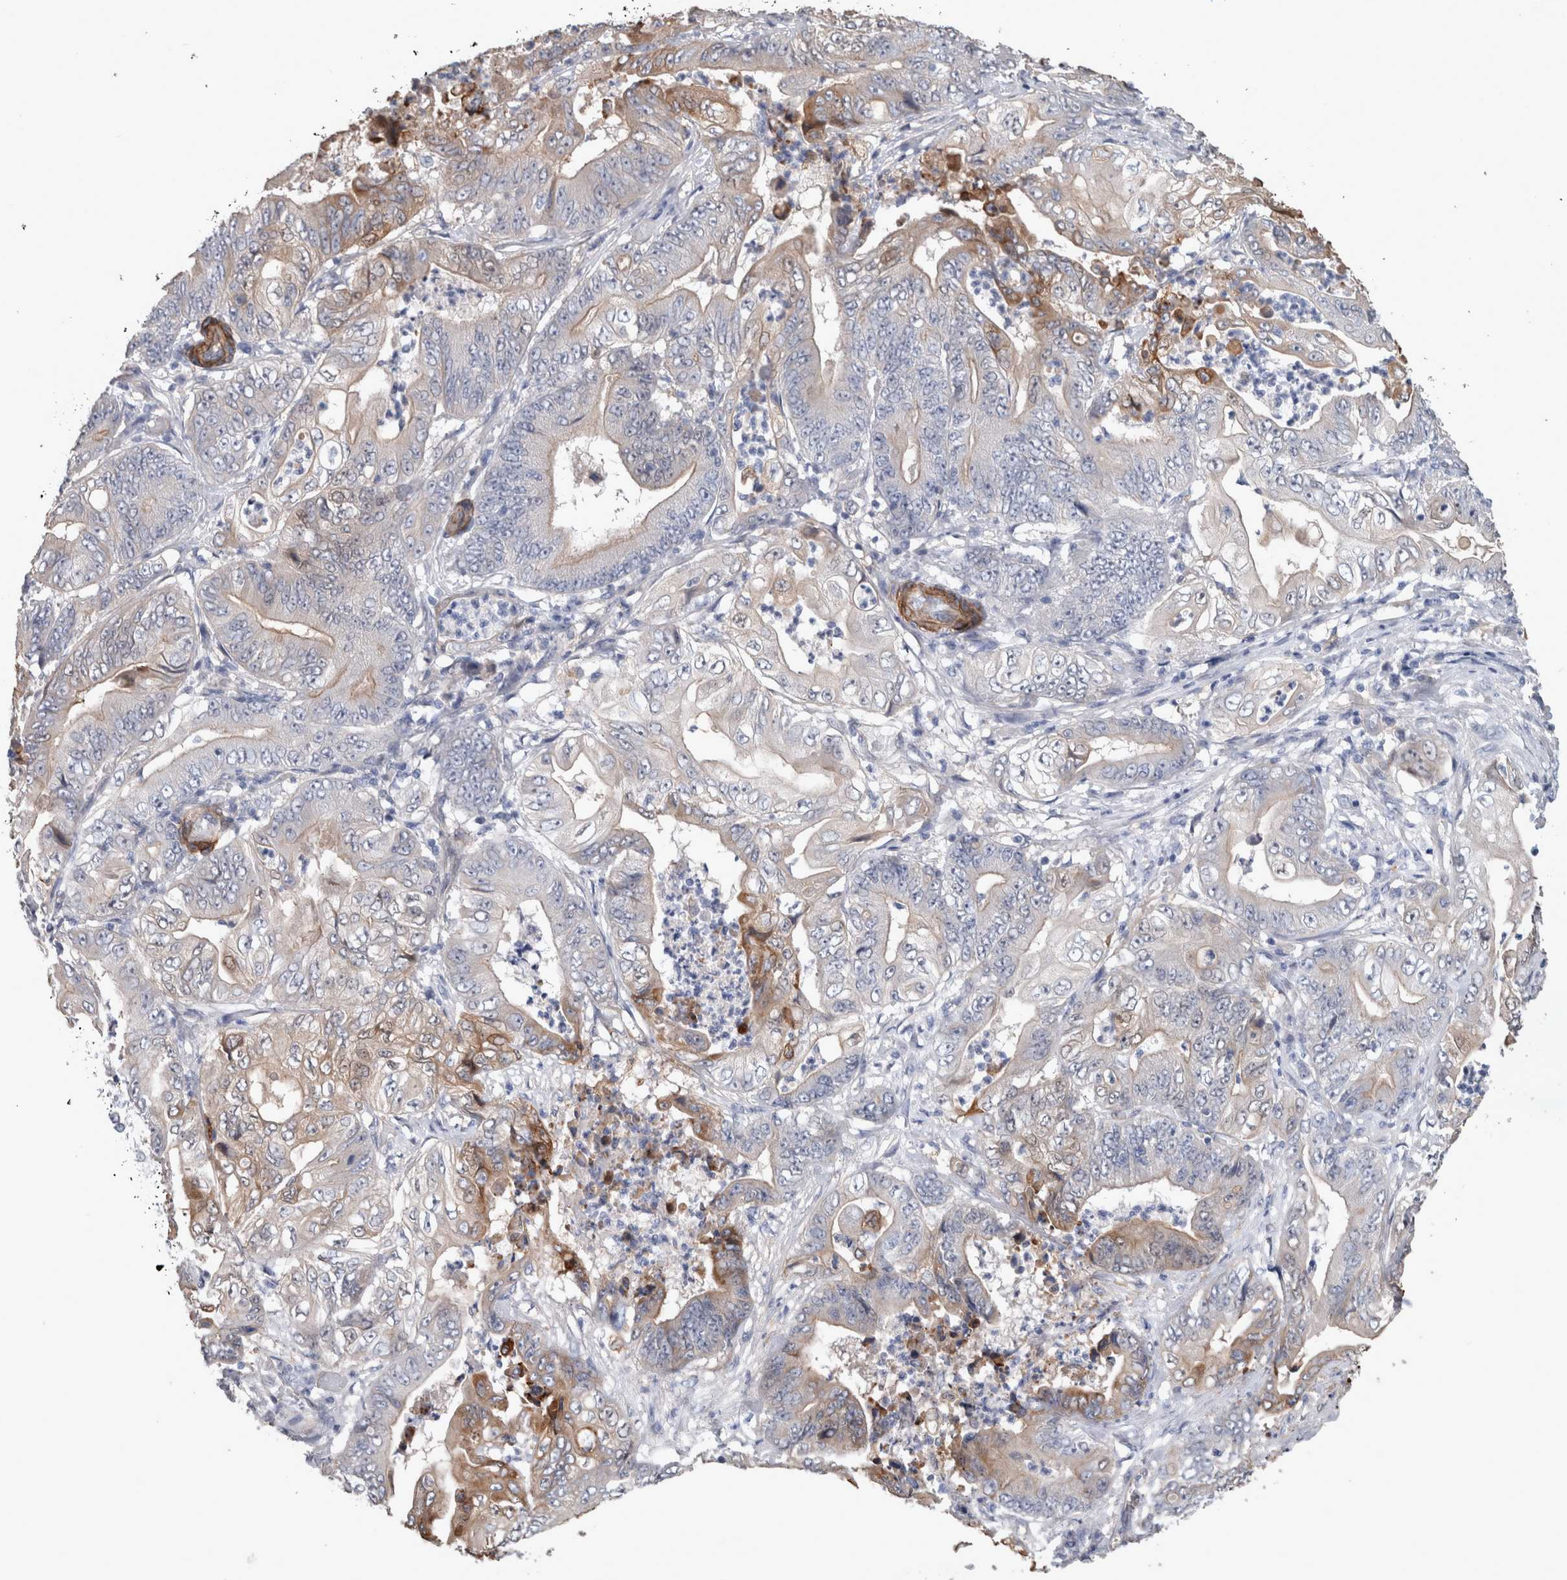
{"staining": {"intensity": "moderate", "quantity": "<25%", "location": "cytoplasmic/membranous"}, "tissue": "stomach cancer", "cell_type": "Tumor cells", "image_type": "cancer", "snomed": [{"axis": "morphology", "description": "Adenocarcinoma, NOS"}, {"axis": "topography", "description": "Stomach"}], "caption": "About <25% of tumor cells in adenocarcinoma (stomach) display moderate cytoplasmic/membranous protein positivity as visualized by brown immunohistochemical staining.", "gene": "BCAM", "patient": {"sex": "female", "age": 73}}